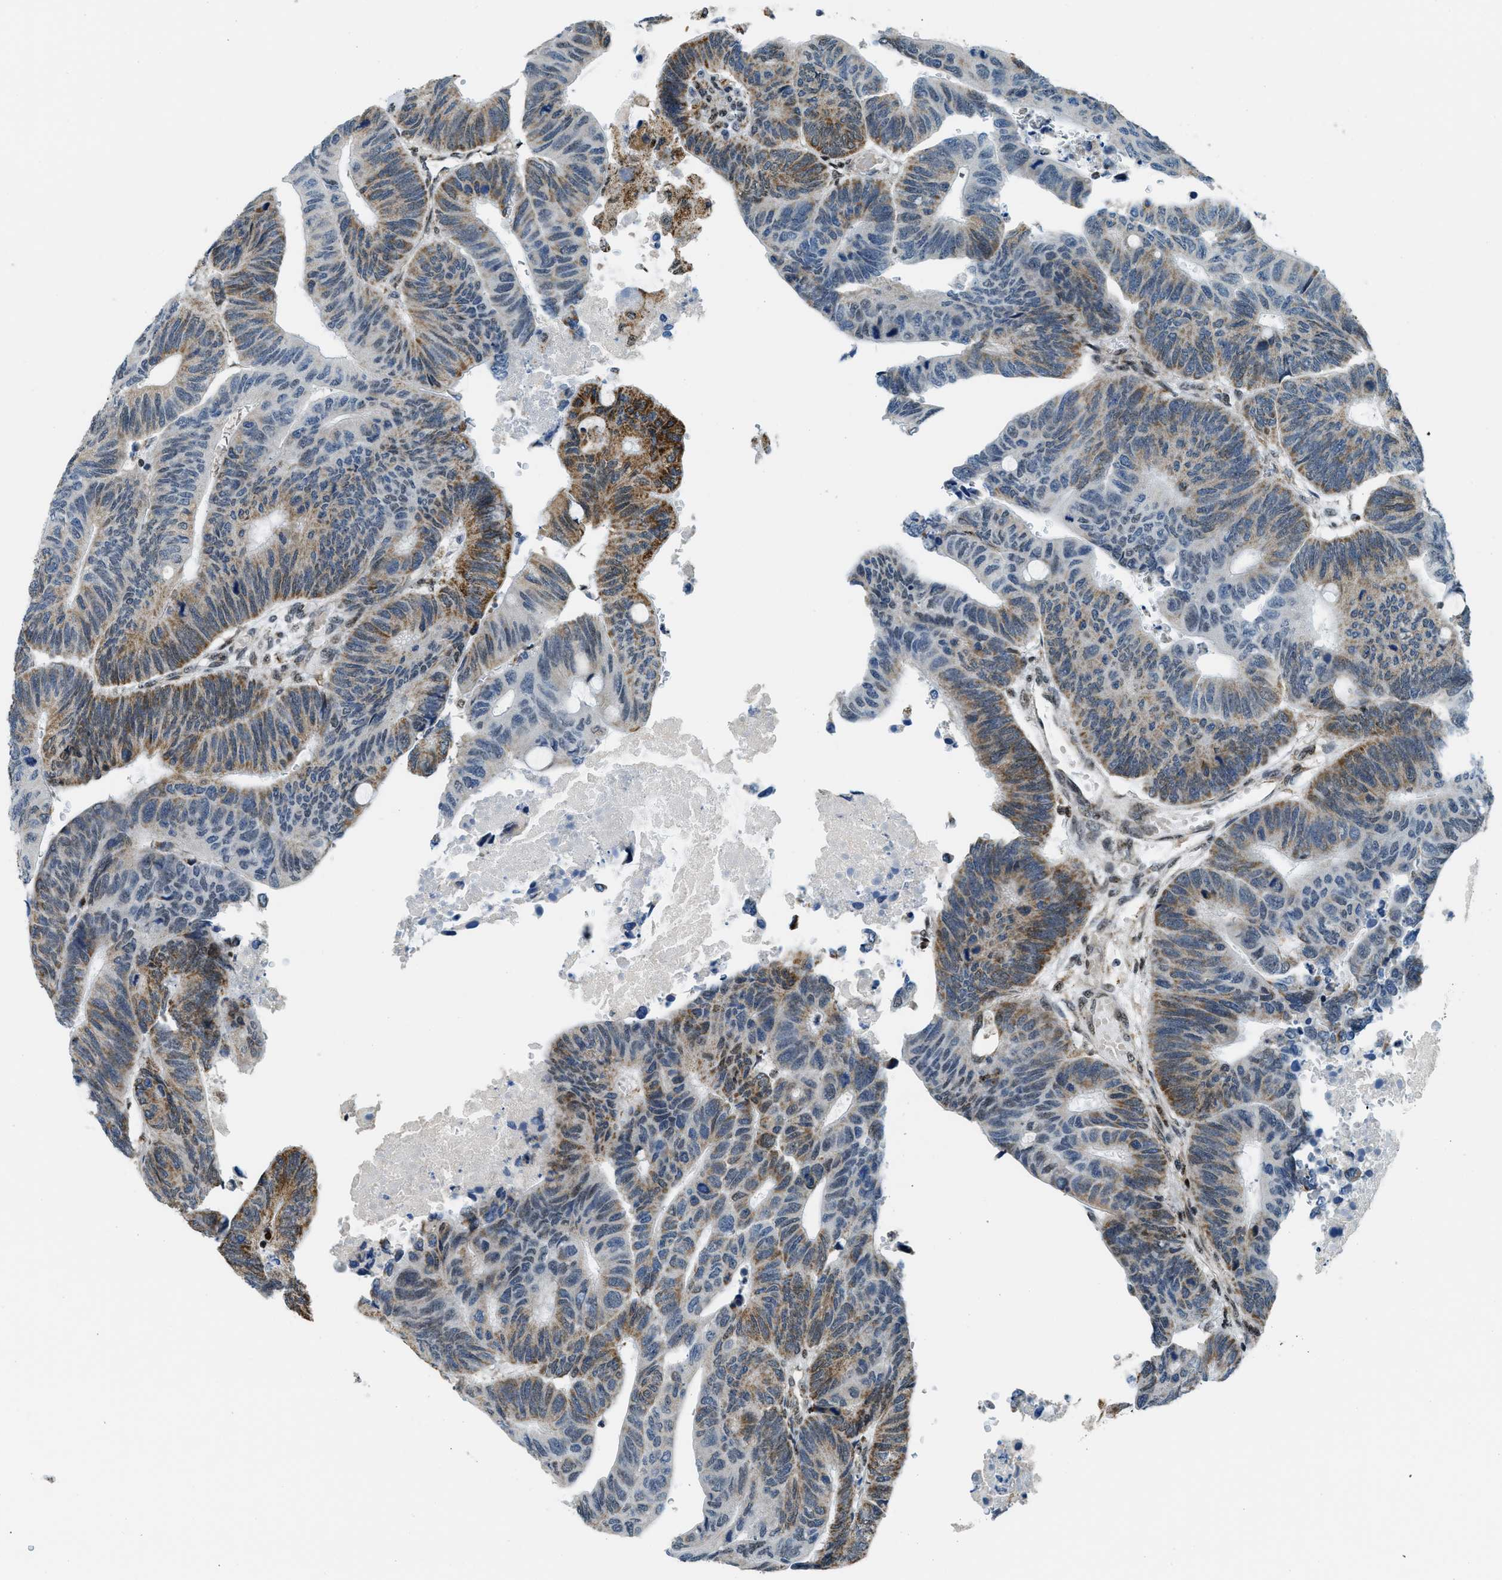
{"staining": {"intensity": "moderate", "quantity": "25%-75%", "location": "cytoplasmic/membranous,nuclear"}, "tissue": "colorectal cancer", "cell_type": "Tumor cells", "image_type": "cancer", "snomed": [{"axis": "morphology", "description": "Normal tissue, NOS"}, {"axis": "morphology", "description": "Adenocarcinoma, NOS"}, {"axis": "topography", "description": "Rectum"}, {"axis": "topography", "description": "Peripheral nerve tissue"}], "caption": "DAB (3,3'-diaminobenzidine) immunohistochemical staining of human adenocarcinoma (colorectal) displays moderate cytoplasmic/membranous and nuclear protein expression in about 25%-75% of tumor cells.", "gene": "SP100", "patient": {"sex": "male", "age": 92}}